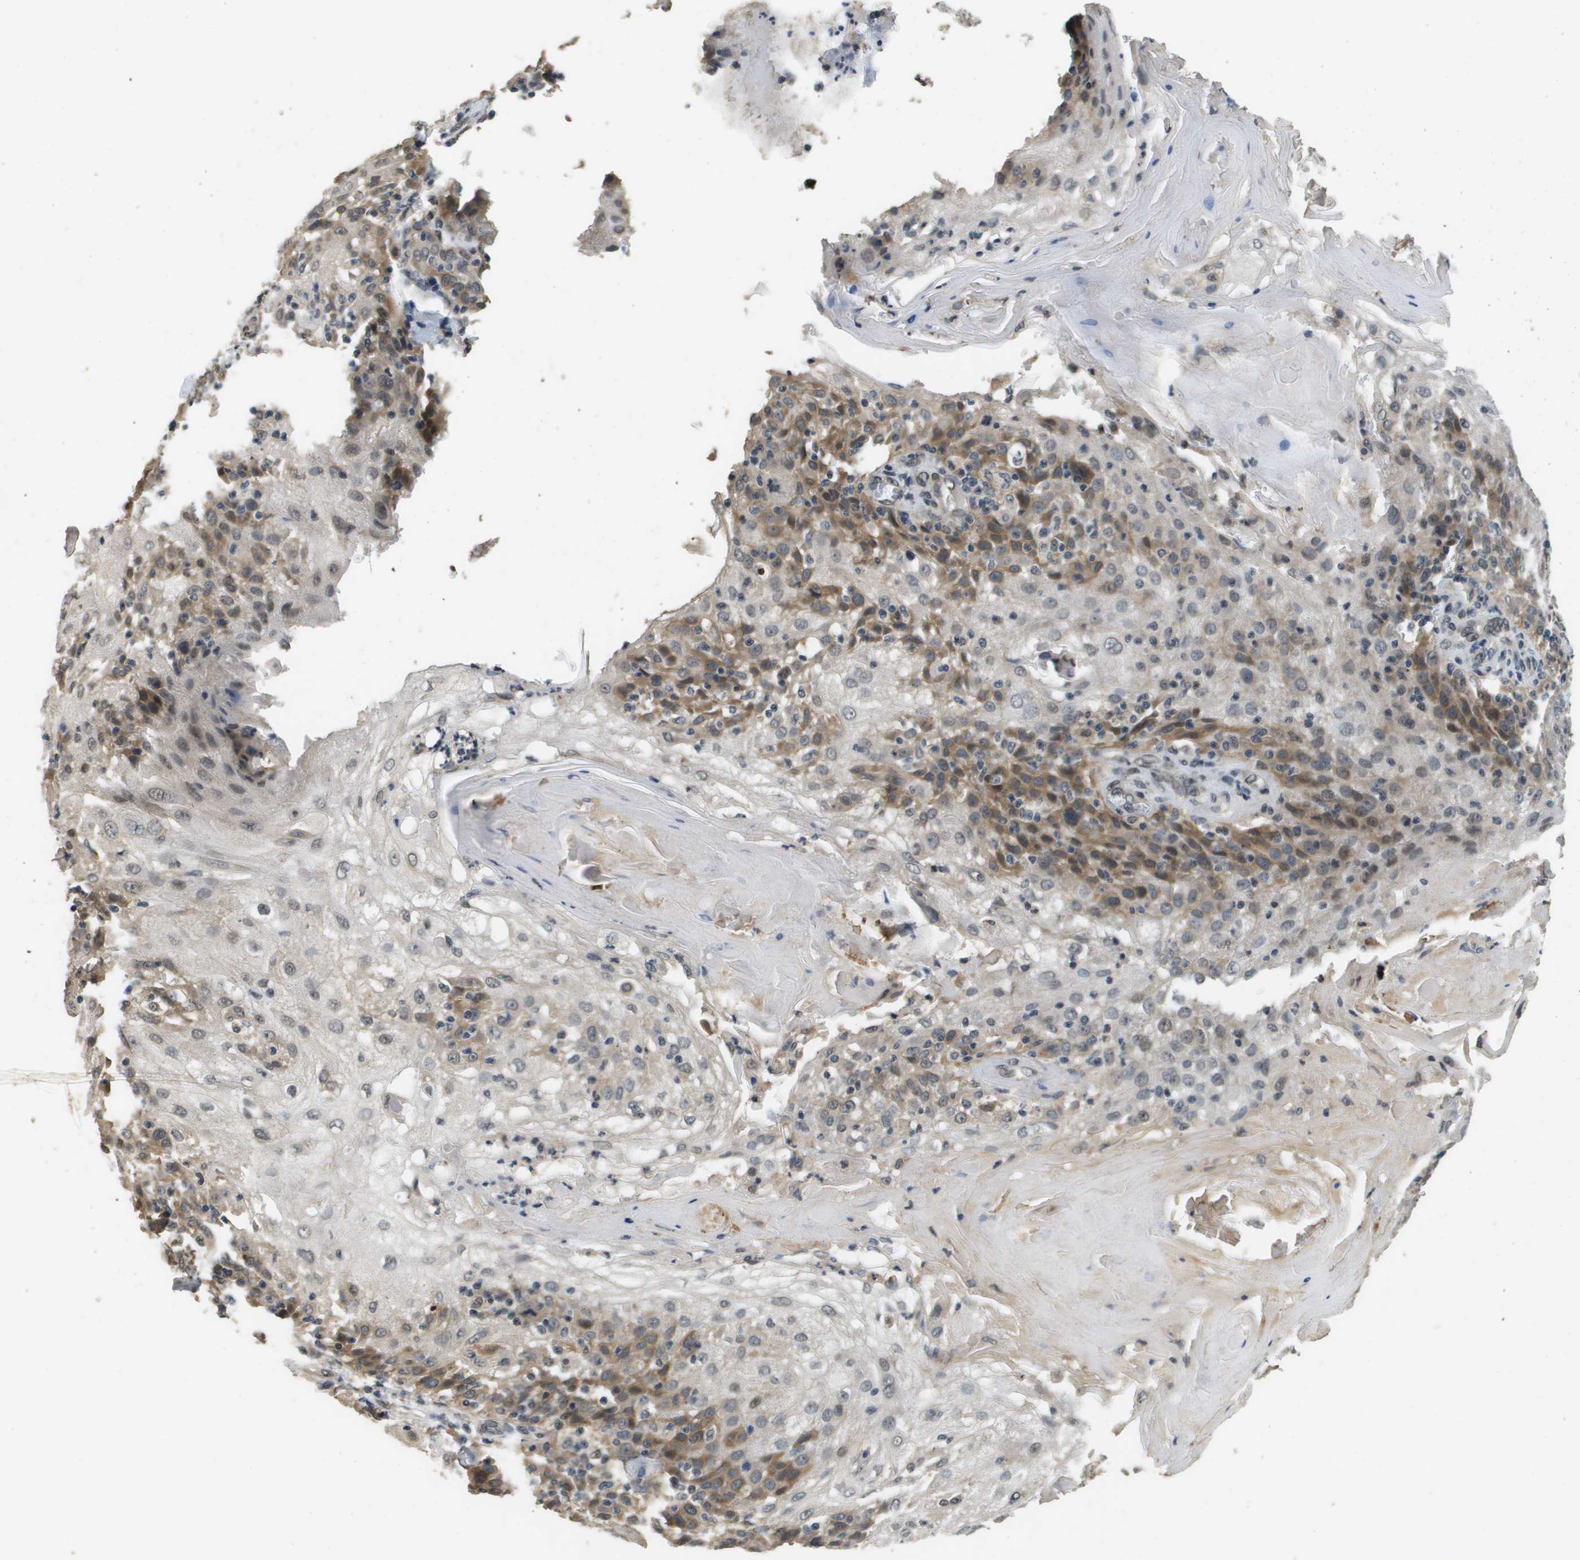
{"staining": {"intensity": "moderate", "quantity": "25%-75%", "location": "cytoplasmic/membranous"}, "tissue": "skin cancer", "cell_type": "Tumor cells", "image_type": "cancer", "snomed": [{"axis": "morphology", "description": "Normal tissue, NOS"}, {"axis": "morphology", "description": "Squamous cell carcinoma, NOS"}, {"axis": "topography", "description": "Skin"}], "caption": "The photomicrograph reveals immunohistochemical staining of squamous cell carcinoma (skin). There is moderate cytoplasmic/membranous expression is identified in approximately 25%-75% of tumor cells.", "gene": "FANCC", "patient": {"sex": "female", "age": 83}}